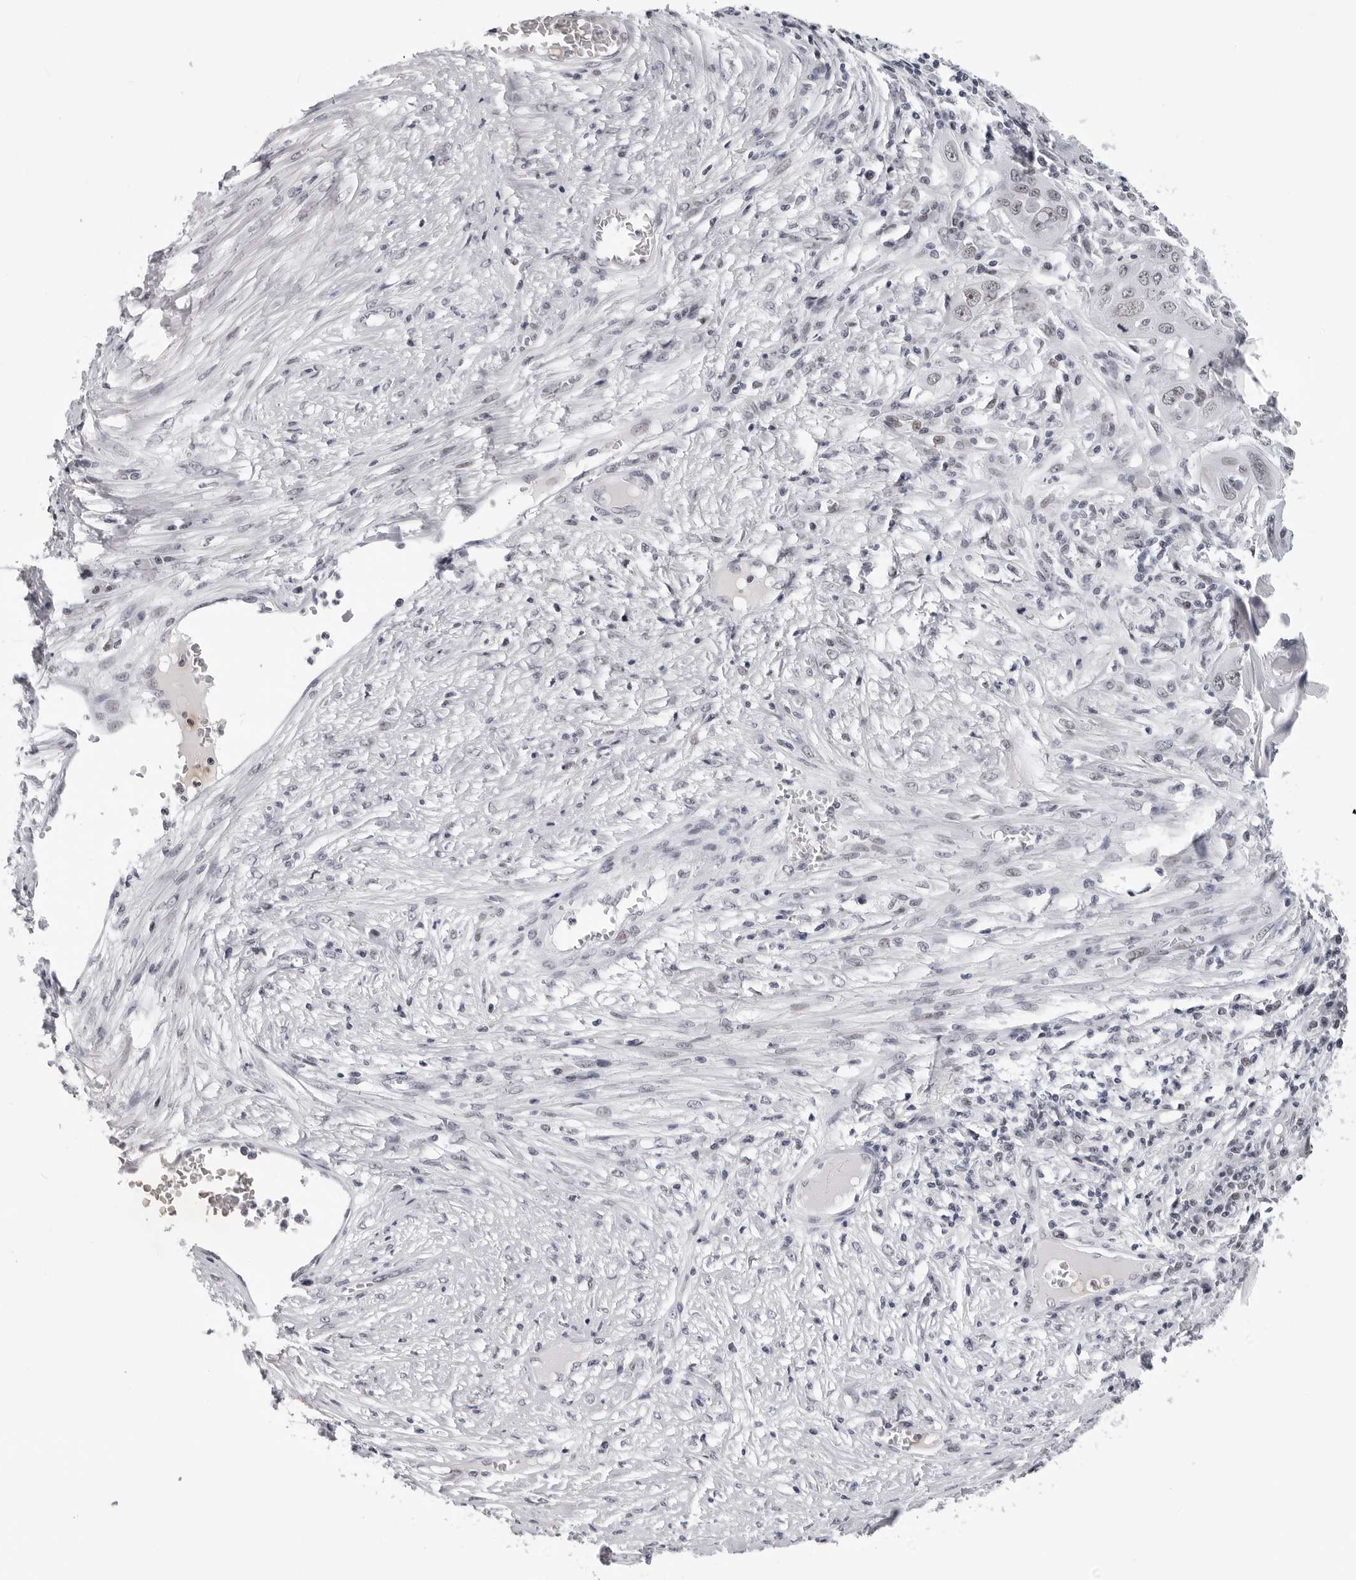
{"staining": {"intensity": "weak", "quantity": "<25%", "location": "nuclear"}, "tissue": "skin cancer", "cell_type": "Tumor cells", "image_type": "cancer", "snomed": [{"axis": "morphology", "description": "Squamous cell carcinoma, NOS"}, {"axis": "topography", "description": "Skin"}], "caption": "The photomicrograph shows no staining of tumor cells in skin cancer (squamous cell carcinoma).", "gene": "SF3B4", "patient": {"sex": "male", "age": 55}}